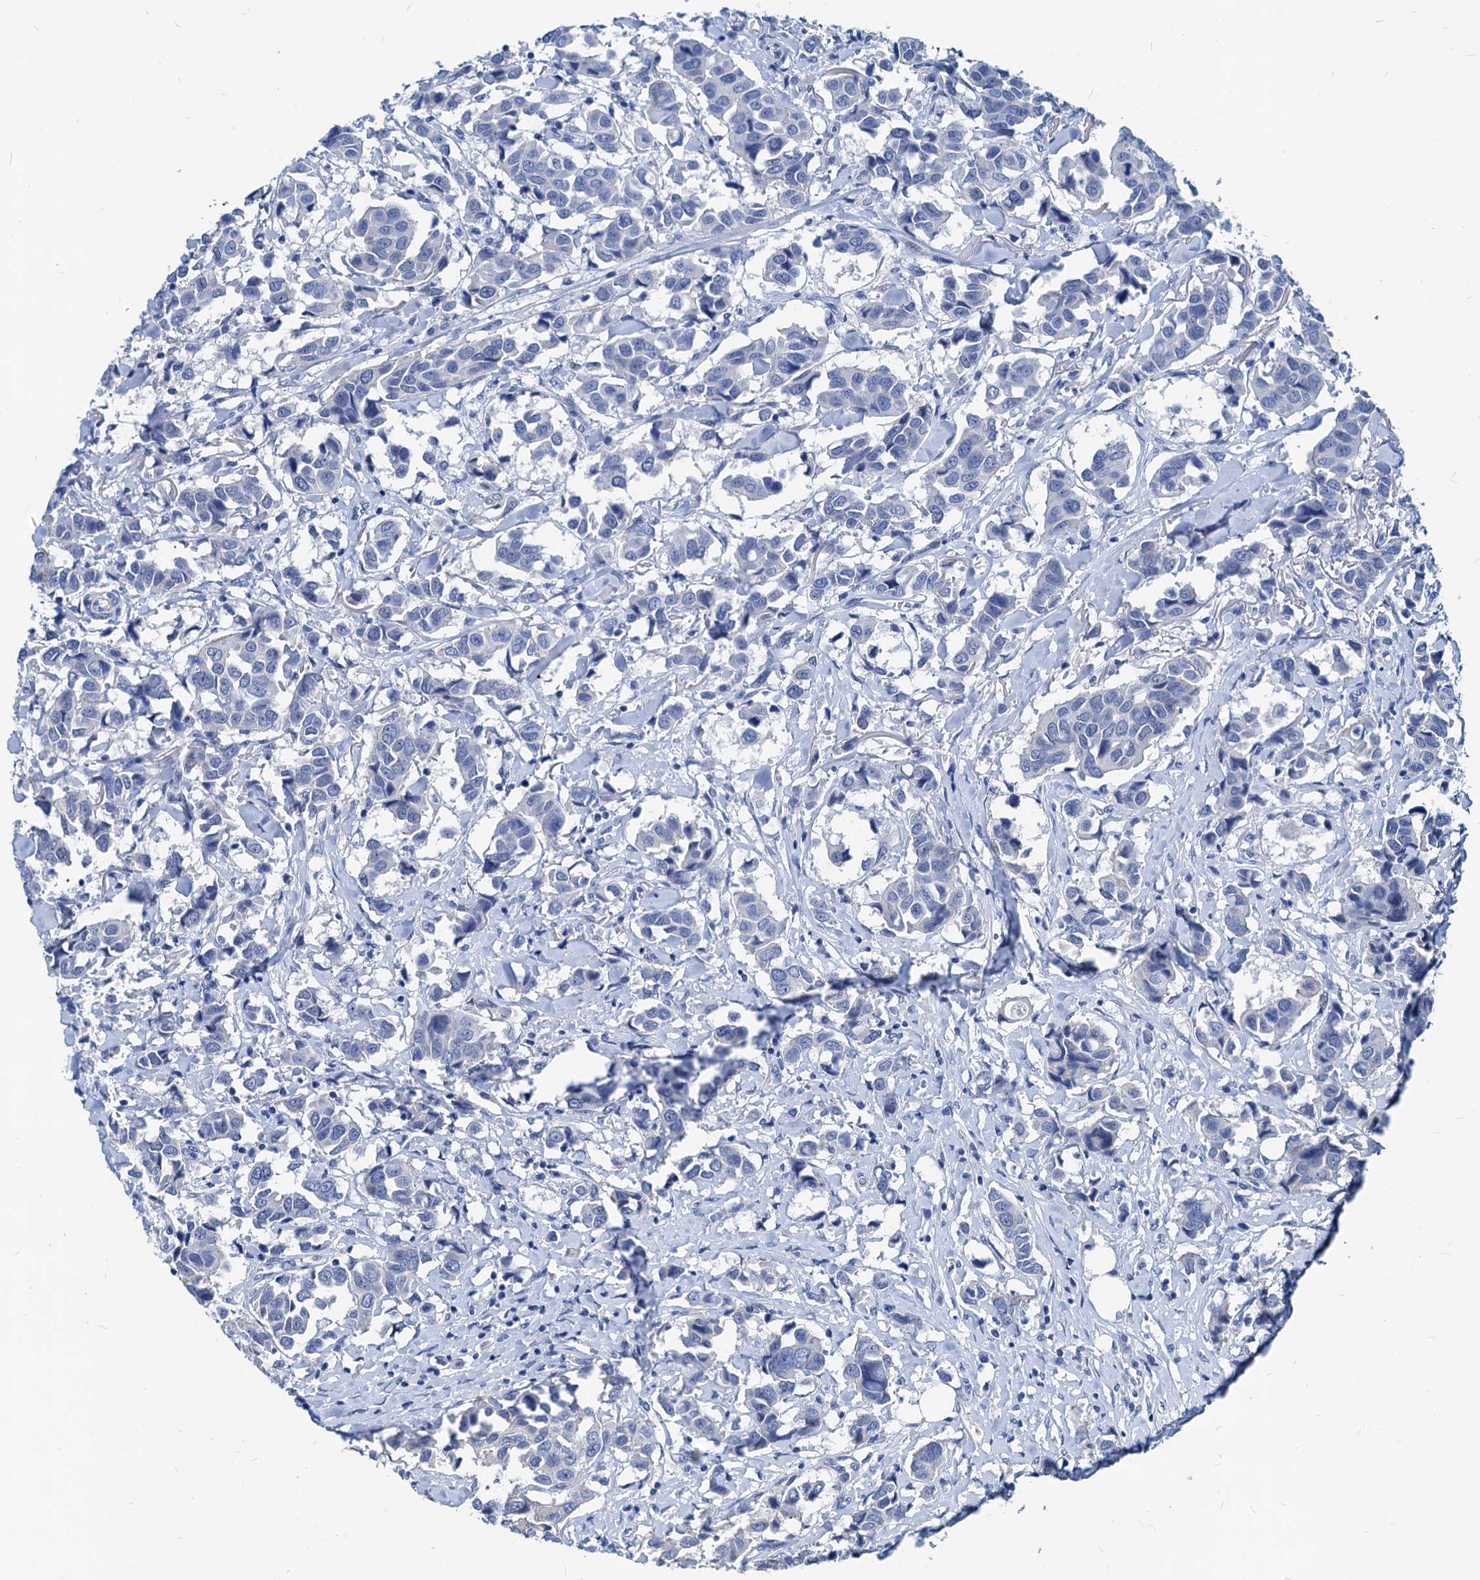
{"staining": {"intensity": "negative", "quantity": "none", "location": "none"}, "tissue": "breast cancer", "cell_type": "Tumor cells", "image_type": "cancer", "snomed": [{"axis": "morphology", "description": "Duct carcinoma"}, {"axis": "topography", "description": "Breast"}], "caption": "This is an immunohistochemistry histopathology image of human breast cancer. There is no expression in tumor cells.", "gene": "HSF2", "patient": {"sex": "female", "age": 80}}